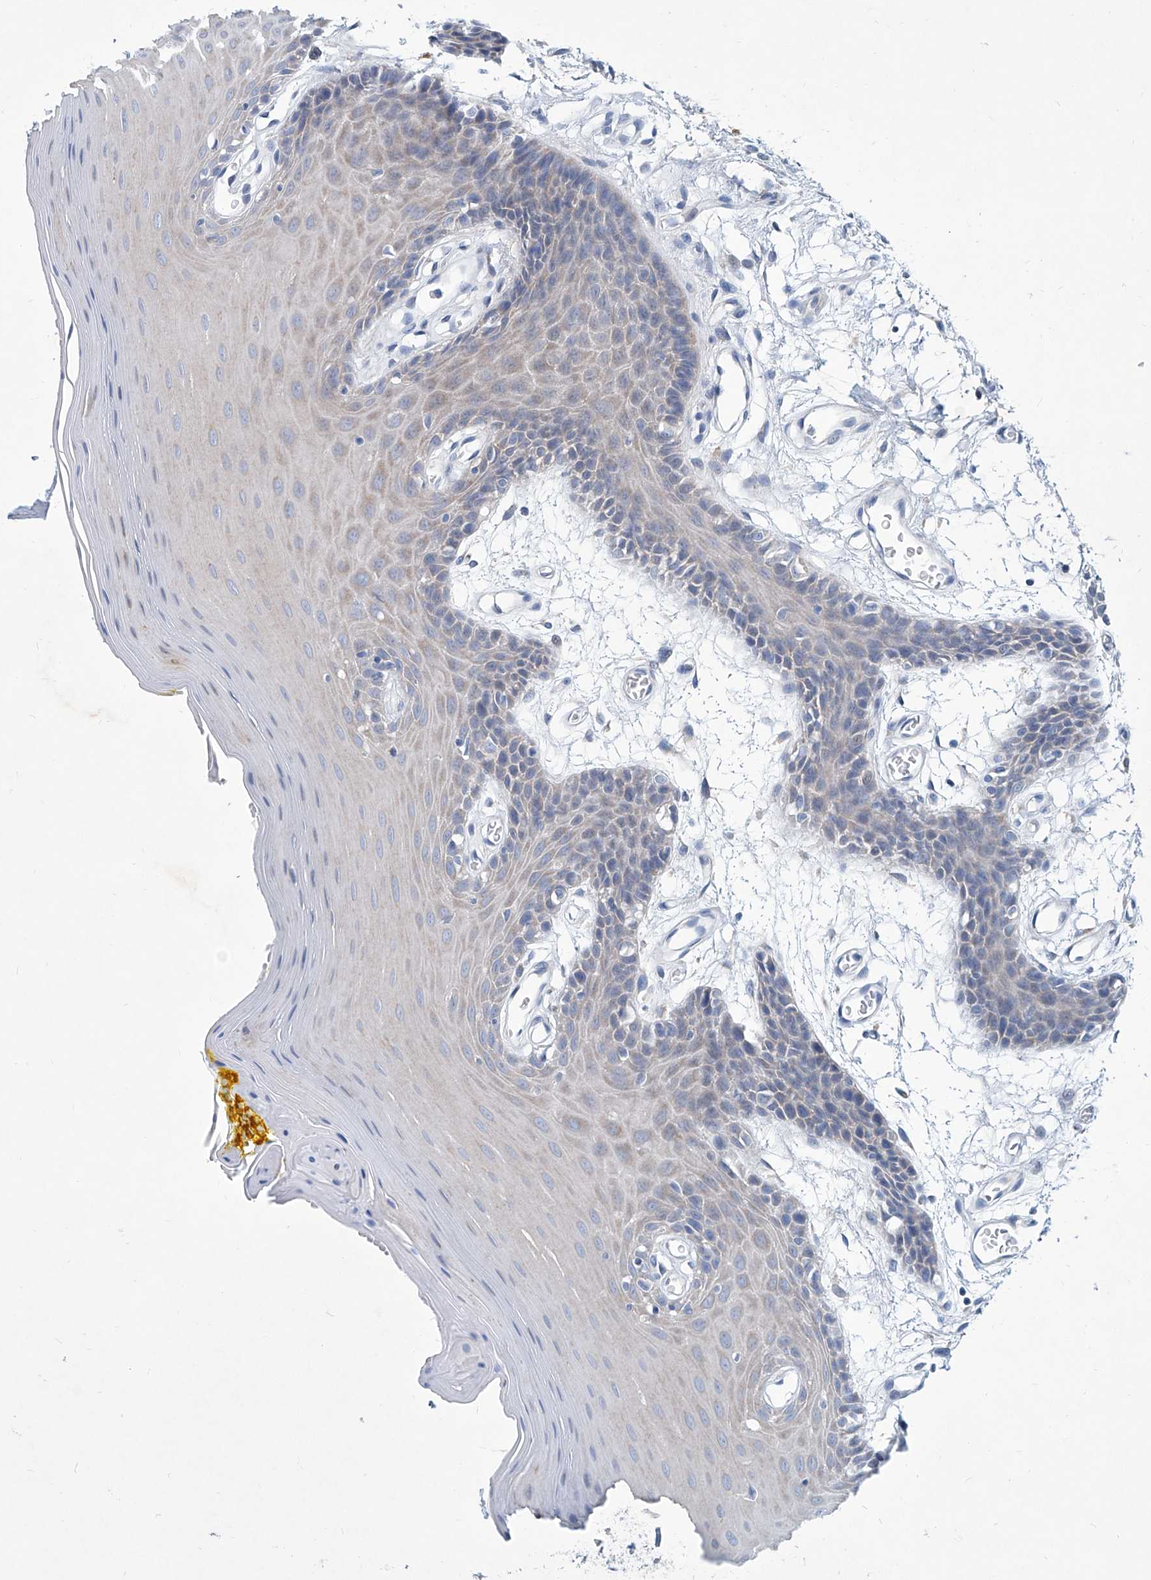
{"staining": {"intensity": "negative", "quantity": "none", "location": "none"}, "tissue": "oral mucosa", "cell_type": "Squamous epithelial cells", "image_type": "normal", "snomed": [{"axis": "morphology", "description": "Normal tissue, NOS"}, {"axis": "morphology", "description": "Squamous cell carcinoma, NOS"}, {"axis": "topography", "description": "Skeletal muscle"}, {"axis": "topography", "description": "Oral tissue"}, {"axis": "topography", "description": "Salivary gland"}, {"axis": "topography", "description": "Head-Neck"}], "caption": "A high-resolution micrograph shows IHC staining of unremarkable oral mucosa, which exhibits no significant positivity in squamous epithelial cells. Brightfield microscopy of immunohistochemistry (IHC) stained with DAB (brown) and hematoxylin (blue), captured at high magnification.", "gene": "ZNF519", "patient": {"sex": "male", "age": 54}}